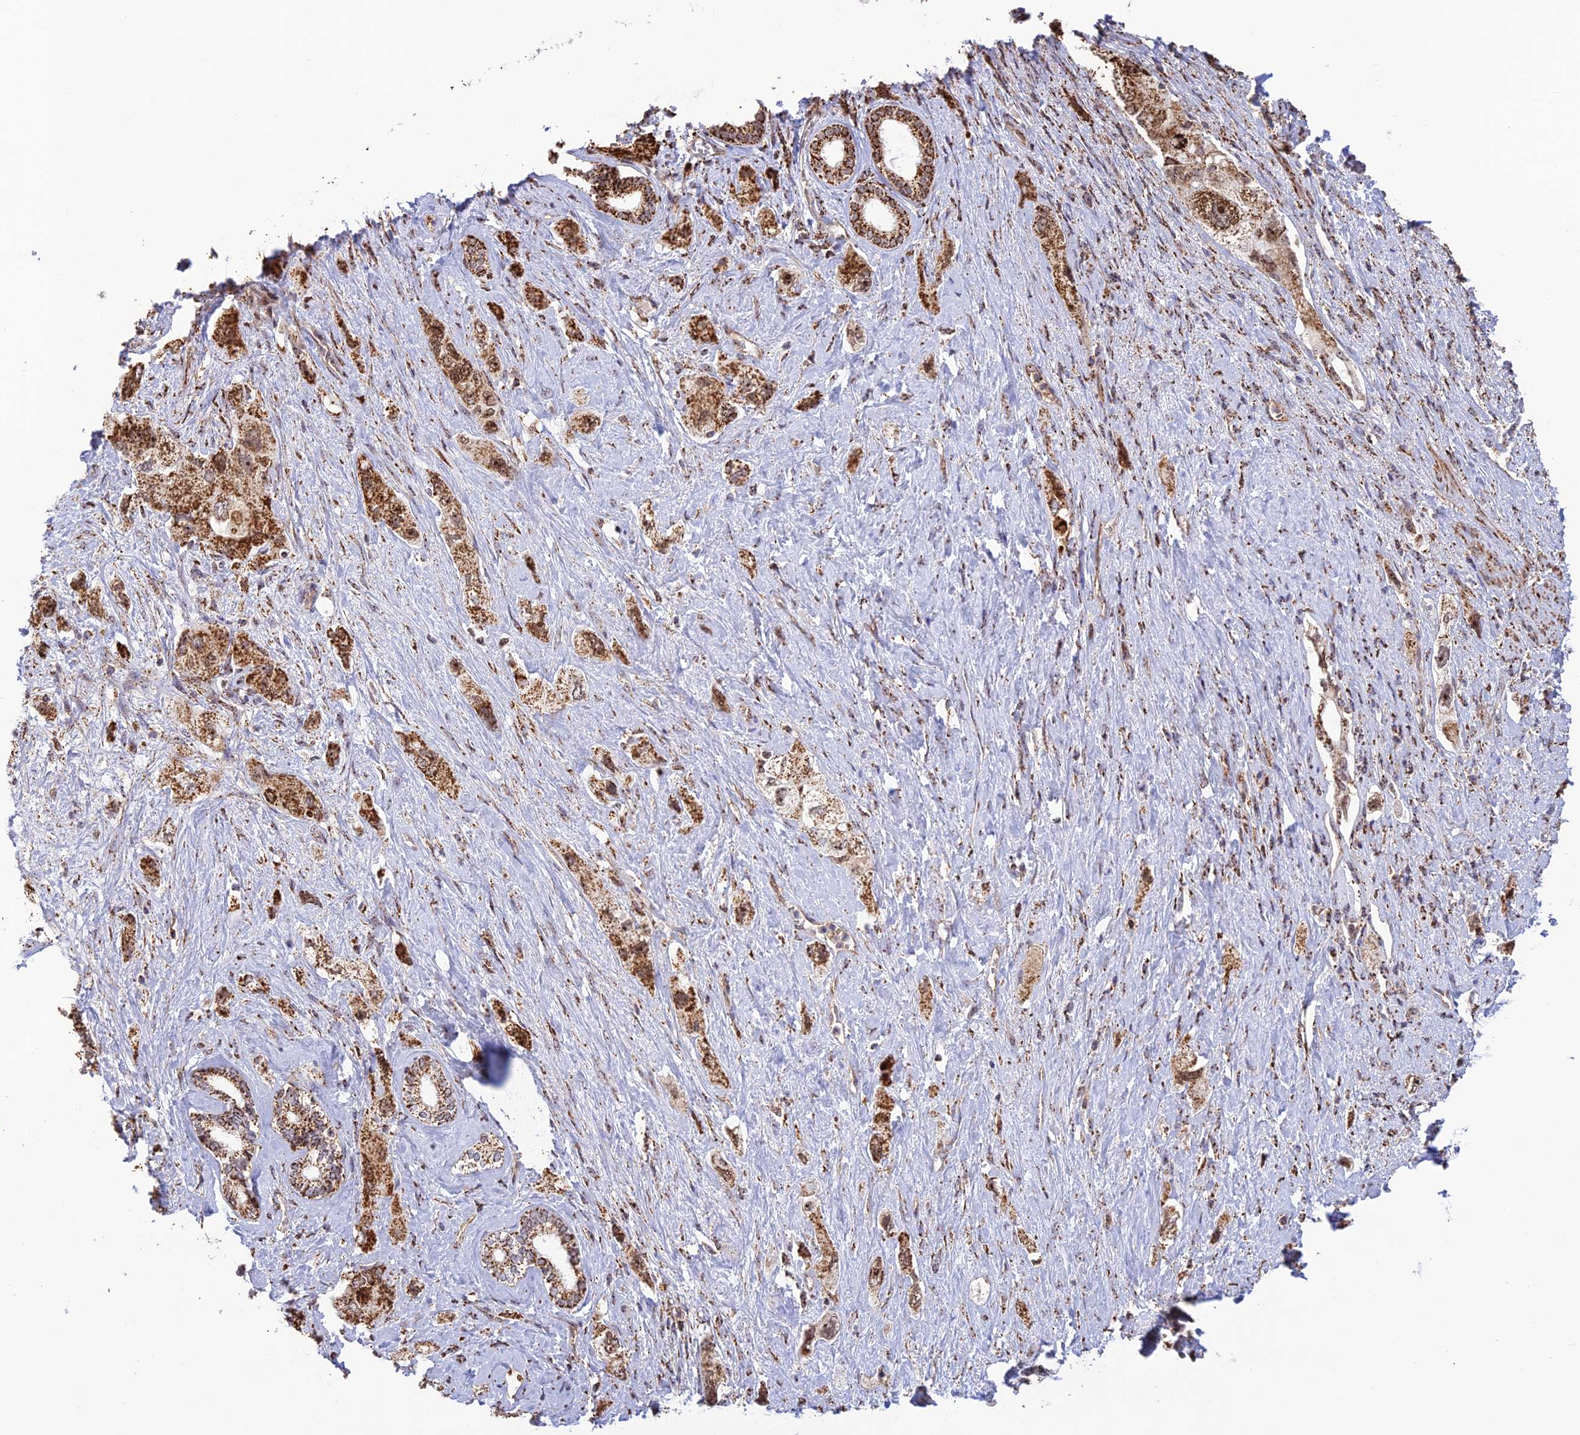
{"staining": {"intensity": "strong", "quantity": ">75%", "location": "cytoplasmic/membranous"}, "tissue": "pancreatic cancer", "cell_type": "Tumor cells", "image_type": "cancer", "snomed": [{"axis": "morphology", "description": "Adenocarcinoma, NOS"}, {"axis": "topography", "description": "Pancreas"}], "caption": "Immunohistochemistry (IHC) (DAB (3,3'-diaminobenzidine)) staining of human pancreatic adenocarcinoma exhibits strong cytoplasmic/membranous protein expression in approximately >75% of tumor cells.", "gene": "POLR1G", "patient": {"sex": "female", "age": 73}}